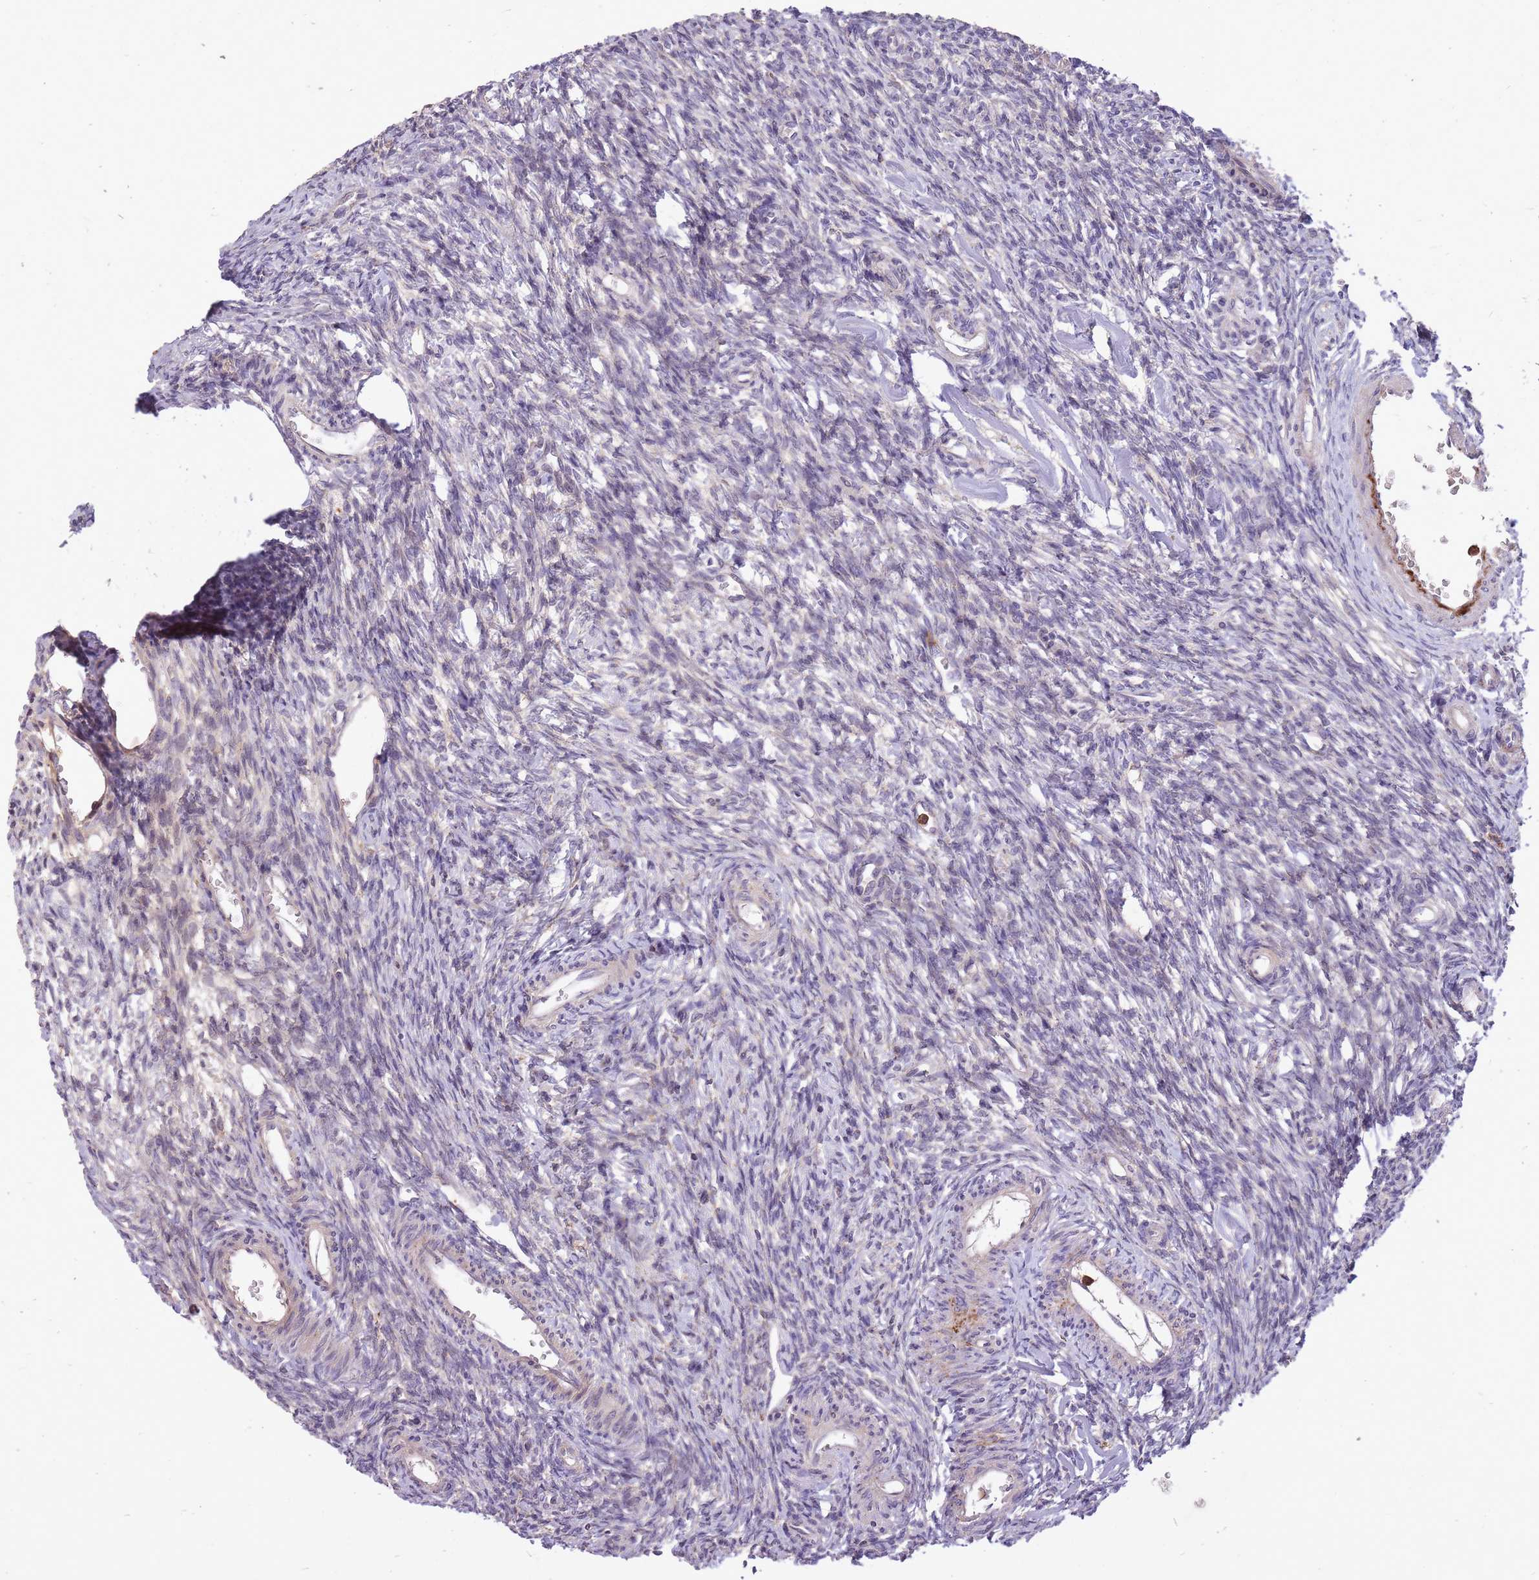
{"staining": {"intensity": "weak", "quantity": "25%-75%", "location": "cytoplasmic/membranous"}, "tissue": "ovary", "cell_type": "Ovarian stroma cells", "image_type": "normal", "snomed": [{"axis": "morphology", "description": "Normal tissue, NOS"}, {"axis": "topography", "description": "Ovary"}], "caption": "The photomicrograph displays staining of benign ovary, revealing weak cytoplasmic/membranous protein staining (brown color) within ovarian stroma cells. The protein is shown in brown color, while the nuclei are stained blue.", "gene": "IGF2BP2", "patient": {"sex": "female", "age": 39}}